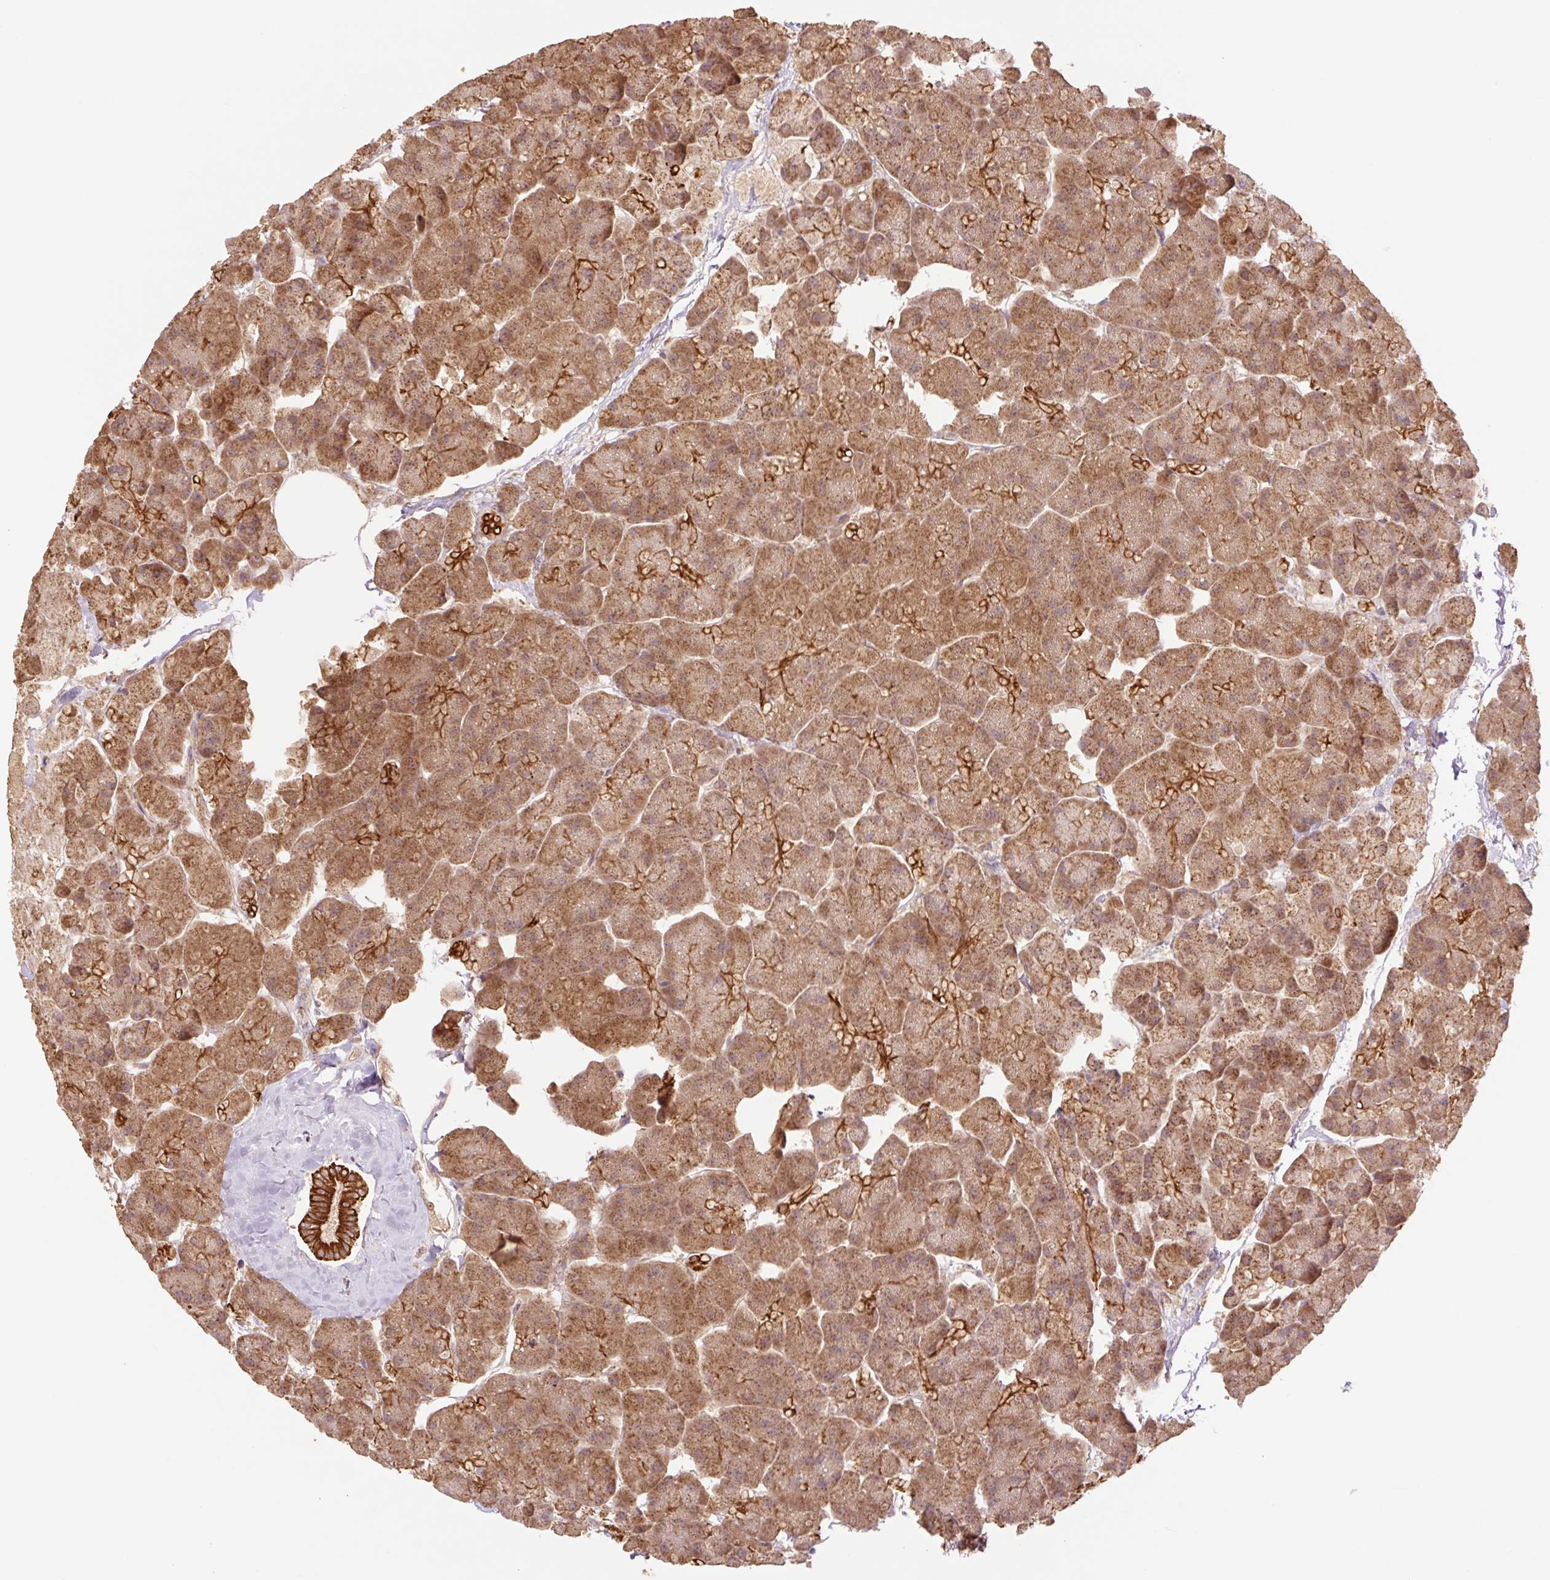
{"staining": {"intensity": "strong", "quantity": ">75%", "location": "cytoplasmic/membranous"}, "tissue": "pancreas", "cell_type": "Exocrine glandular cells", "image_type": "normal", "snomed": [{"axis": "morphology", "description": "Normal tissue, NOS"}, {"axis": "topography", "description": "Pancreas"}, {"axis": "topography", "description": "Peripheral nerve tissue"}], "caption": "Benign pancreas demonstrates strong cytoplasmic/membranous expression in approximately >75% of exocrine glandular cells, visualized by immunohistochemistry.", "gene": "YJU2B", "patient": {"sex": "male", "age": 54}}